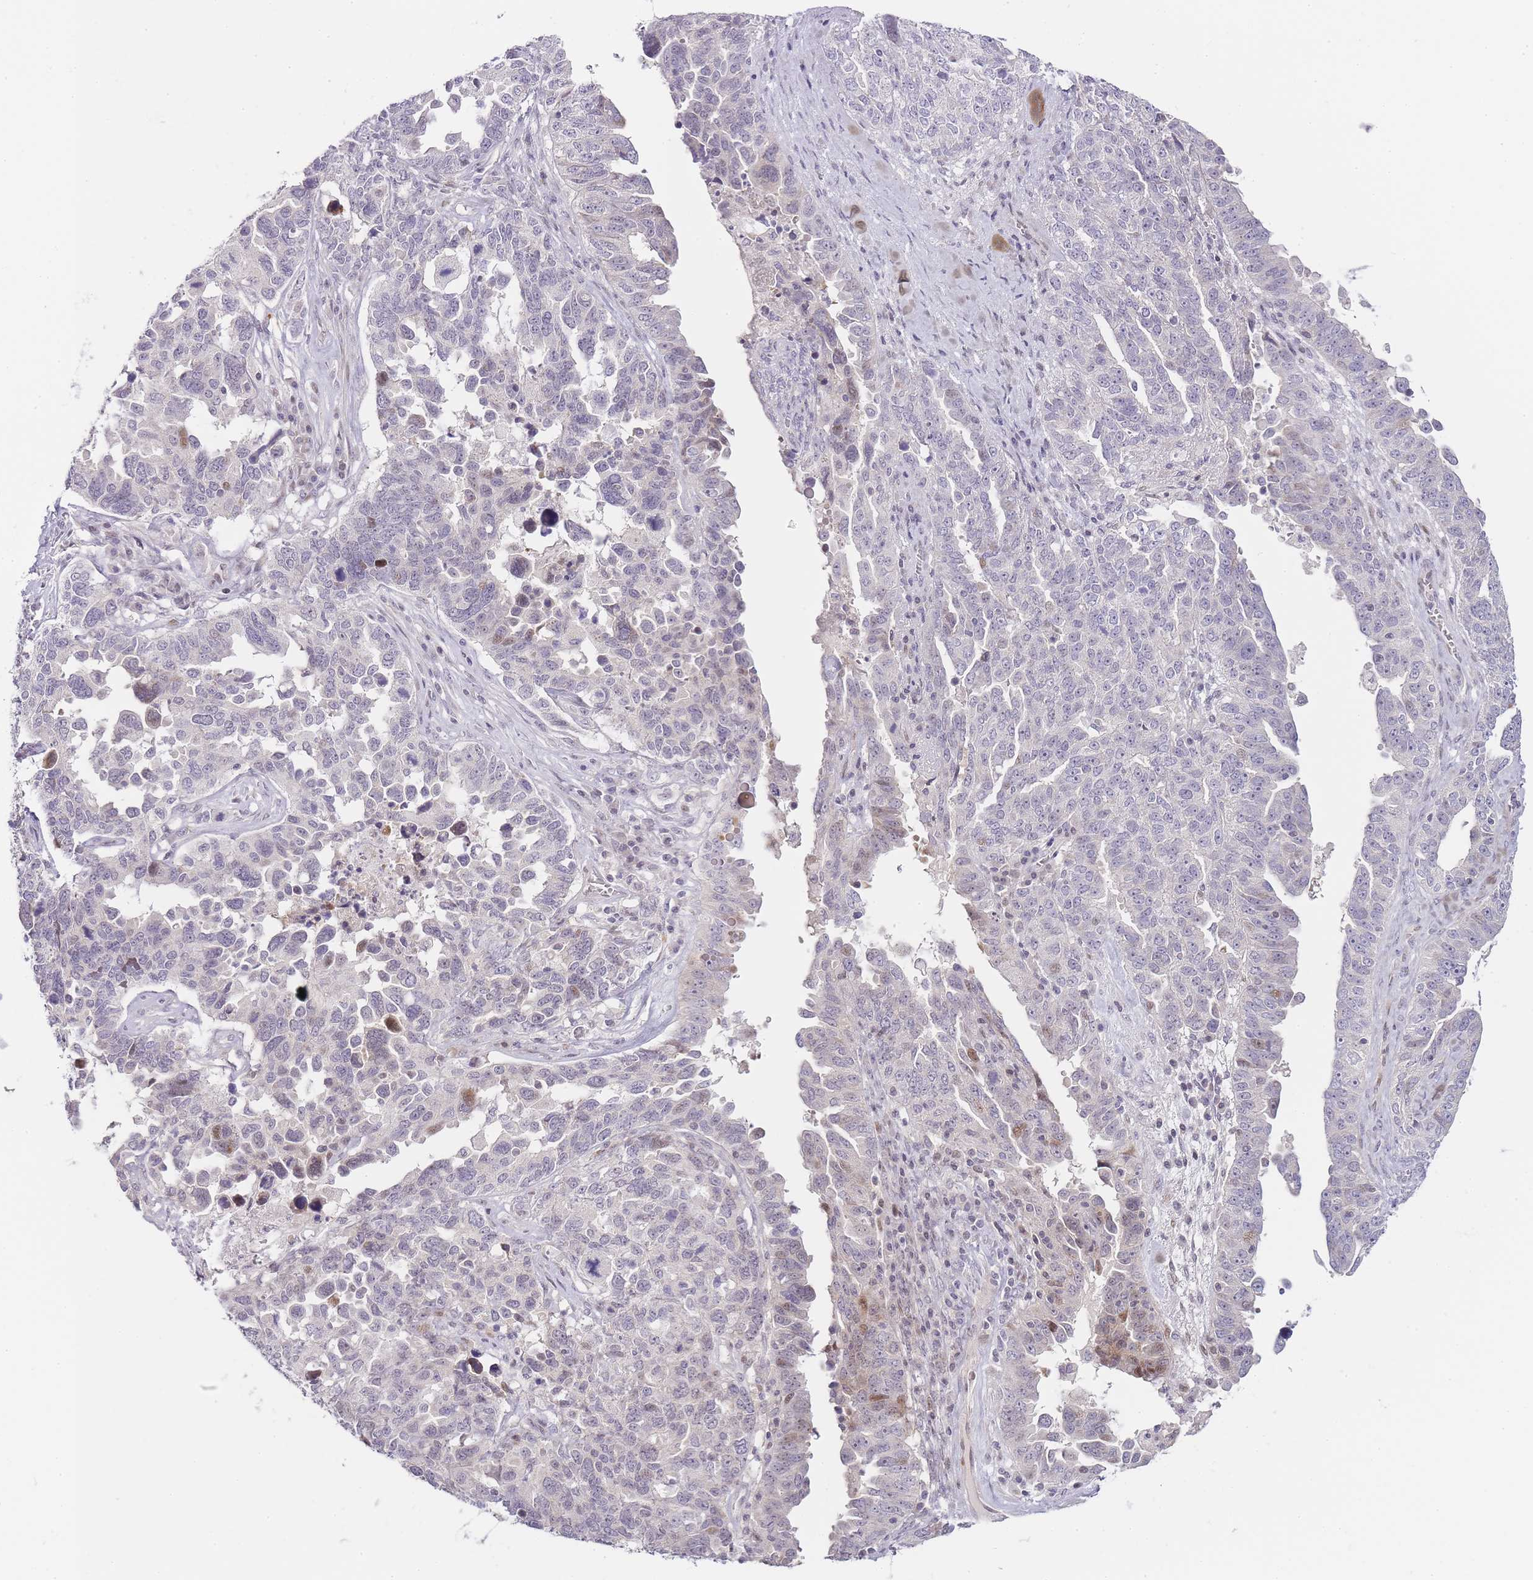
{"staining": {"intensity": "moderate", "quantity": "<25%", "location": "nuclear"}, "tissue": "ovarian cancer", "cell_type": "Tumor cells", "image_type": "cancer", "snomed": [{"axis": "morphology", "description": "Carcinoma, endometroid"}, {"axis": "topography", "description": "Ovary"}], "caption": "Ovarian endometroid carcinoma was stained to show a protein in brown. There is low levels of moderate nuclear staining in about <25% of tumor cells.", "gene": "OGG1", "patient": {"sex": "female", "age": 62}}